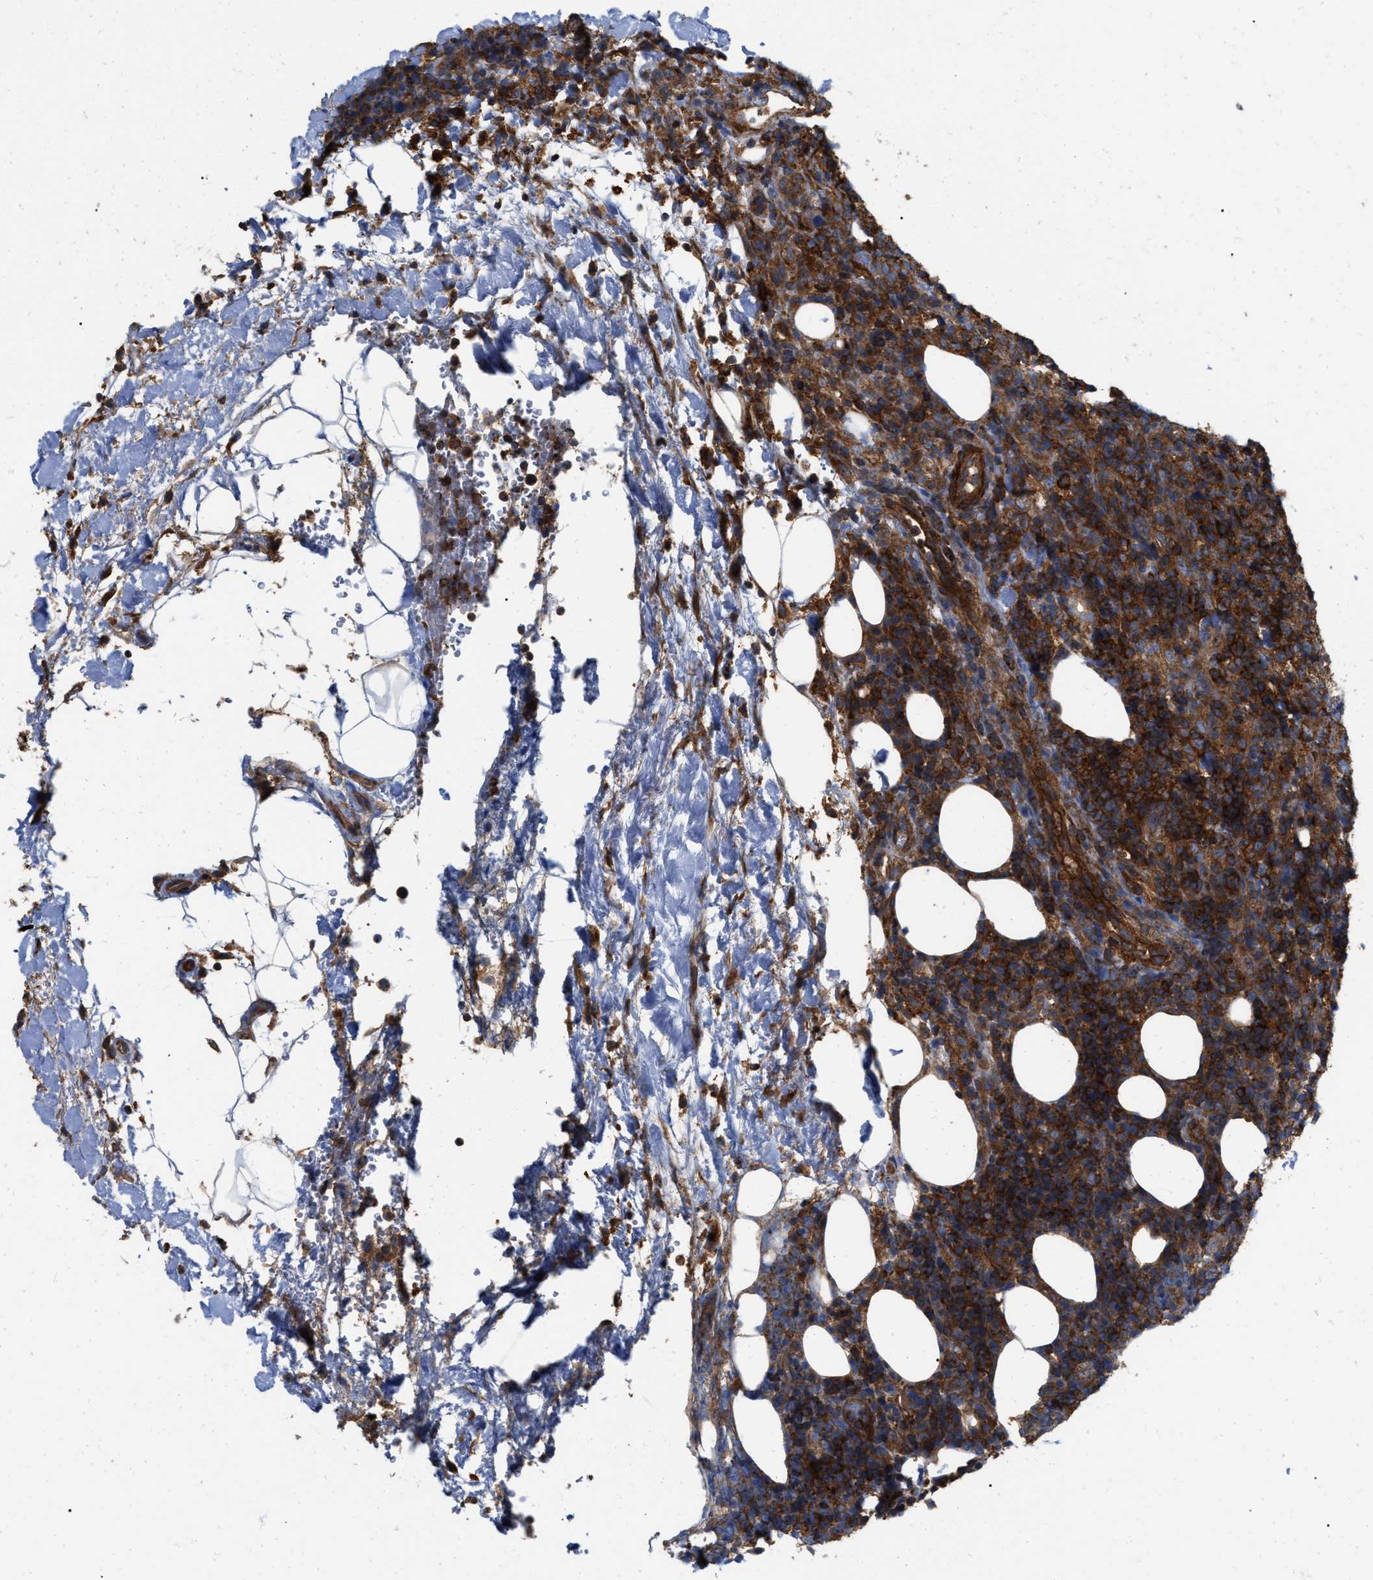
{"staining": {"intensity": "strong", "quantity": ">75%", "location": "cytoplasmic/membranous"}, "tissue": "lymphoma", "cell_type": "Tumor cells", "image_type": "cancer", "snomed": [{"axis": "morphology", "description": "Malignant lymphoma, non-Hodgkin's type, High grade"}, {"axis": "topography", "description": "Lymph node"}], "caption": "This histopathology image reveals lymphoma stained with IHC to label a protein in brown. The cytoplasmic/membranous of tumor cells show strong positivity for the protein. Nuclei are counter-stained blue.", "gene": "RABEP1", "patient": {"sex": "female", "age": 76}}